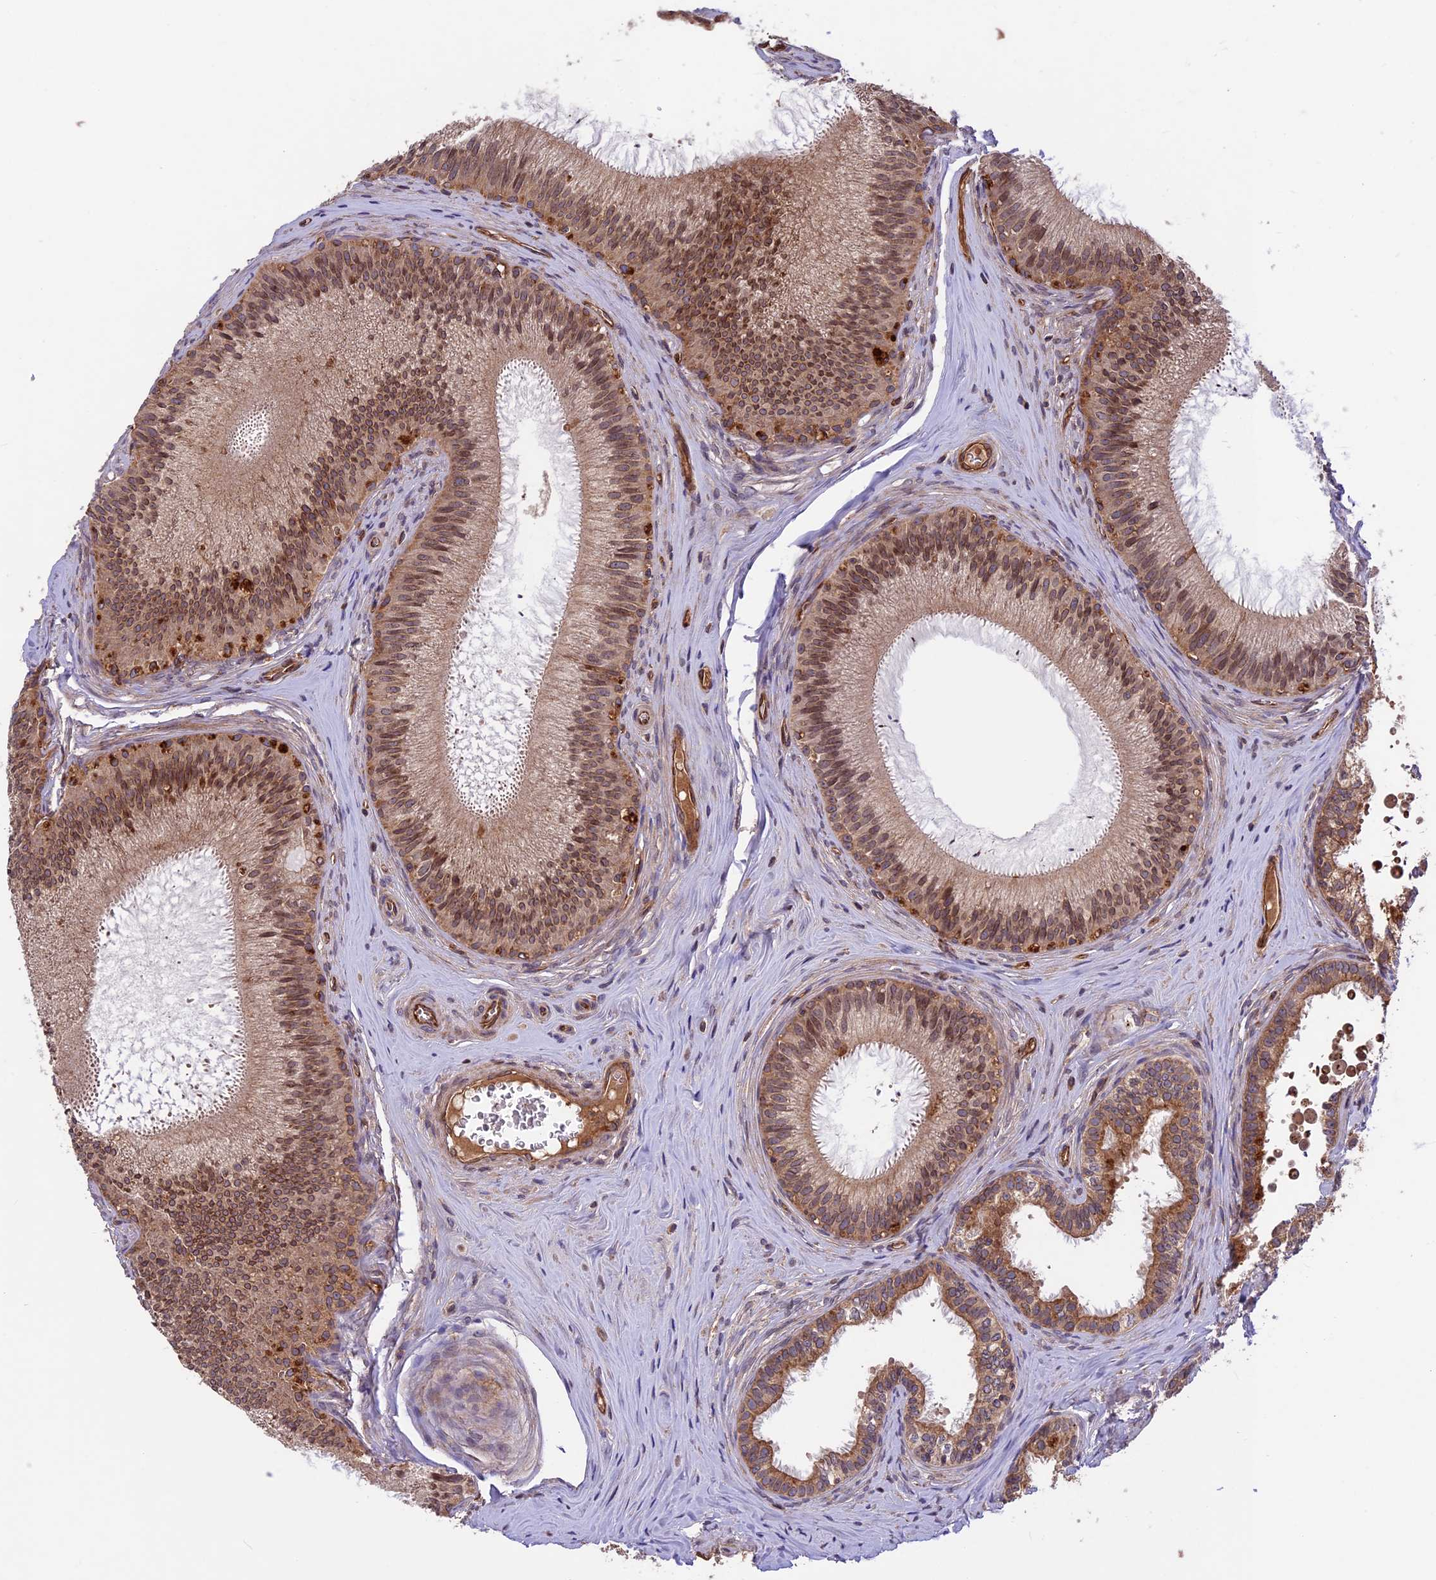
{"staining": {"intensity": "moderate", "quantity": ">75%", "location": "cytoplasmic/membranous,nuclear"}, "tissue": "epididymis", "cell_type": "Glandular cells", "image_type": "normal", "snomed": [{"axis": "morphology", "description": "Normal tissue, NOS"}, {"axis": "topography", "description": "Epididymis"}], "caption": "High-magnification brightfield microscopy of normal epididymis stained with DAB (3,3'-diaminobenzidine) (brown) and counterstained with hematoxylin (blue). glandular cells exhibit moderate cytoplasmic/membranous,nuclear expression is appreciated in about>75% of cells.", "gene": "CCDC125", "patient": {"sex": "male", "age": 46}}